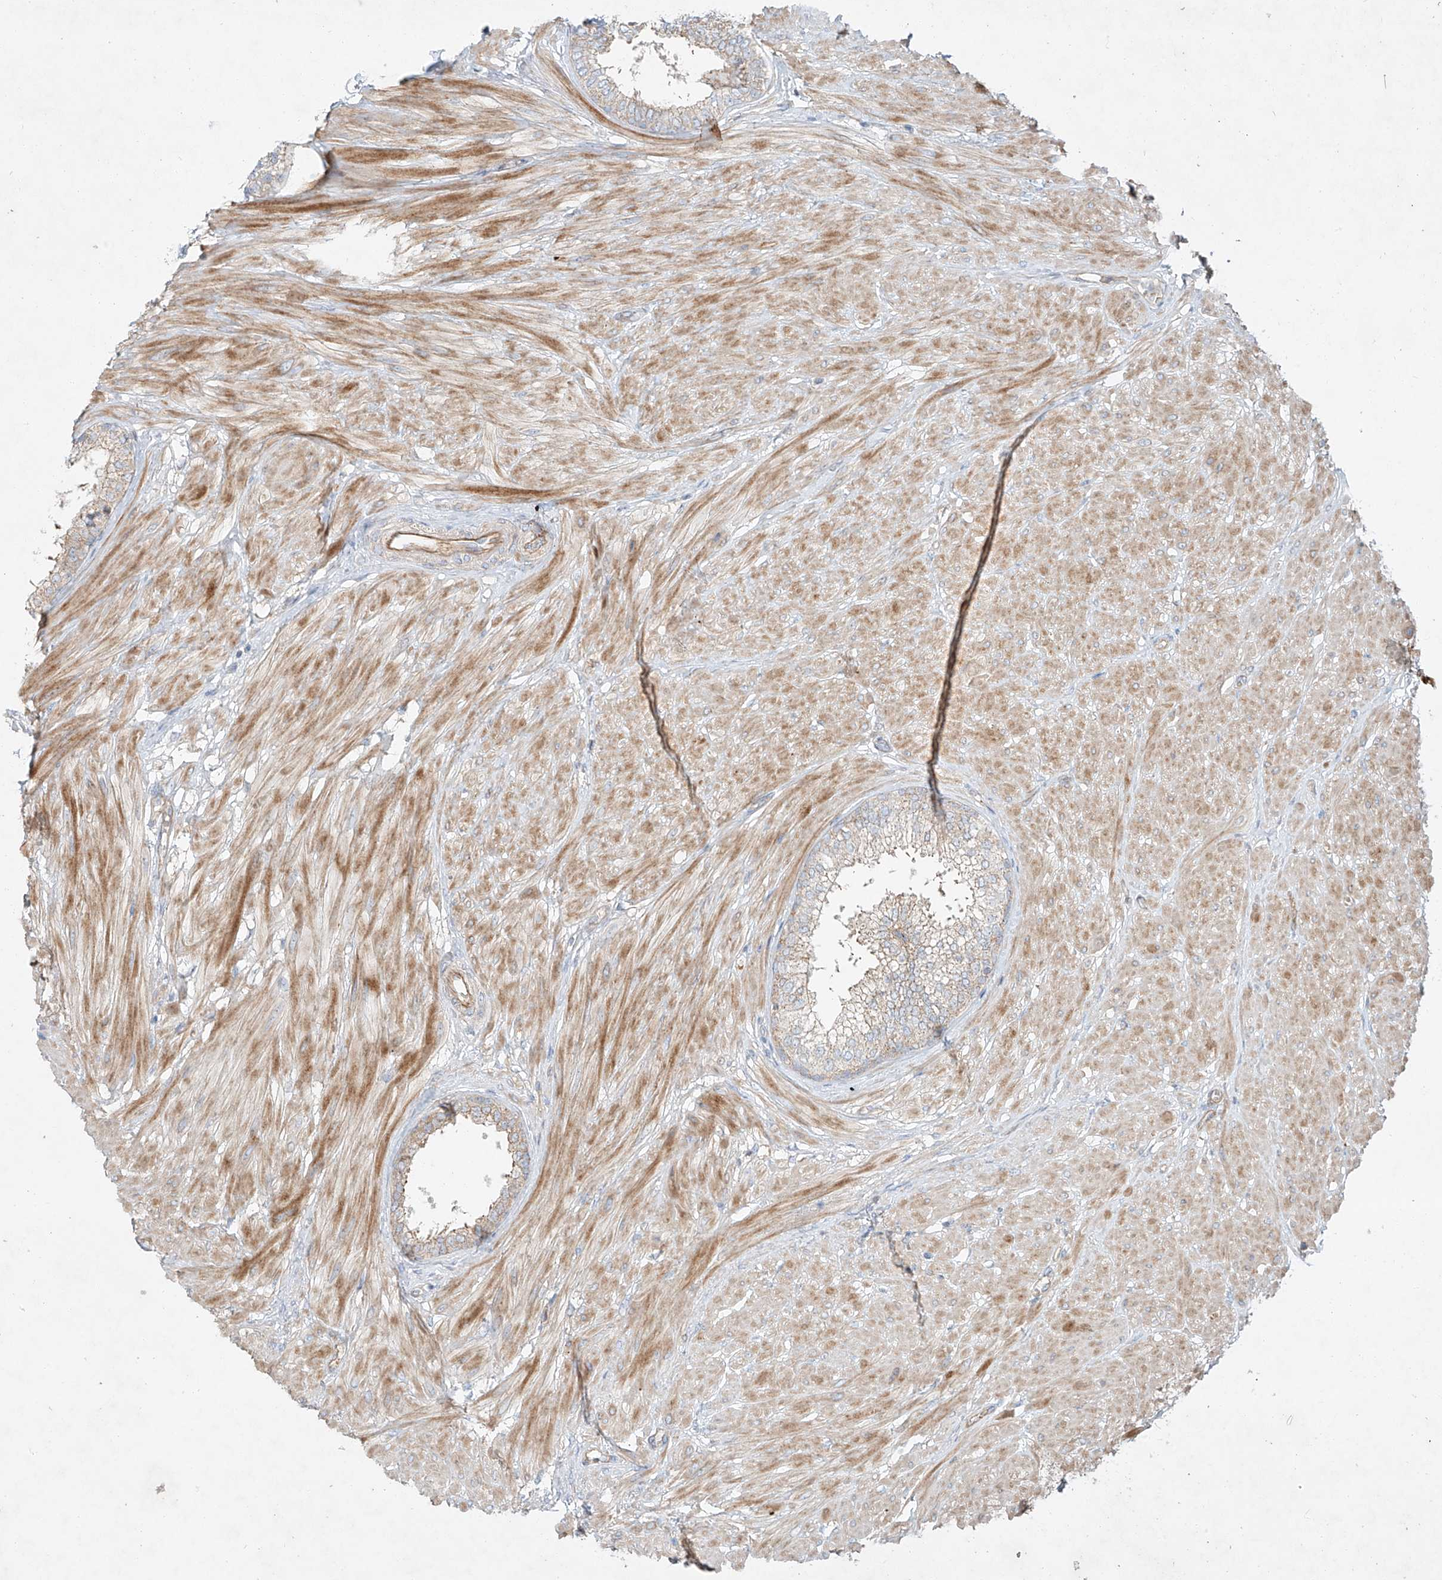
{"staining": {"intensity": "weak", "quantity": "25%-75%", "location": "cytoplasmic/membranous"}, "tissue": "prostate", "cell_type": "Glandular cells", "image_type": "normal", "snomed": [{"axis": "morphology", "description": "Normal tissue, NOS"}, {"axis": "topography", "description": "Prostate"}], "caption": "The image shows immunohistochemical staining of unremarkable prostate. There is weak cytoplasmic/membranous positivity is appreciated in approximately 25%-75% of glandular cells. The staining was performed using DAB (3,3'-diaminobenzidine) to visualize the protein expression in brown, while the nuclei were stained in blue with hematoxylin (Magnification: 20x).", "gene": "AJM1", "patient": {"sex": "male", "age": 48}}